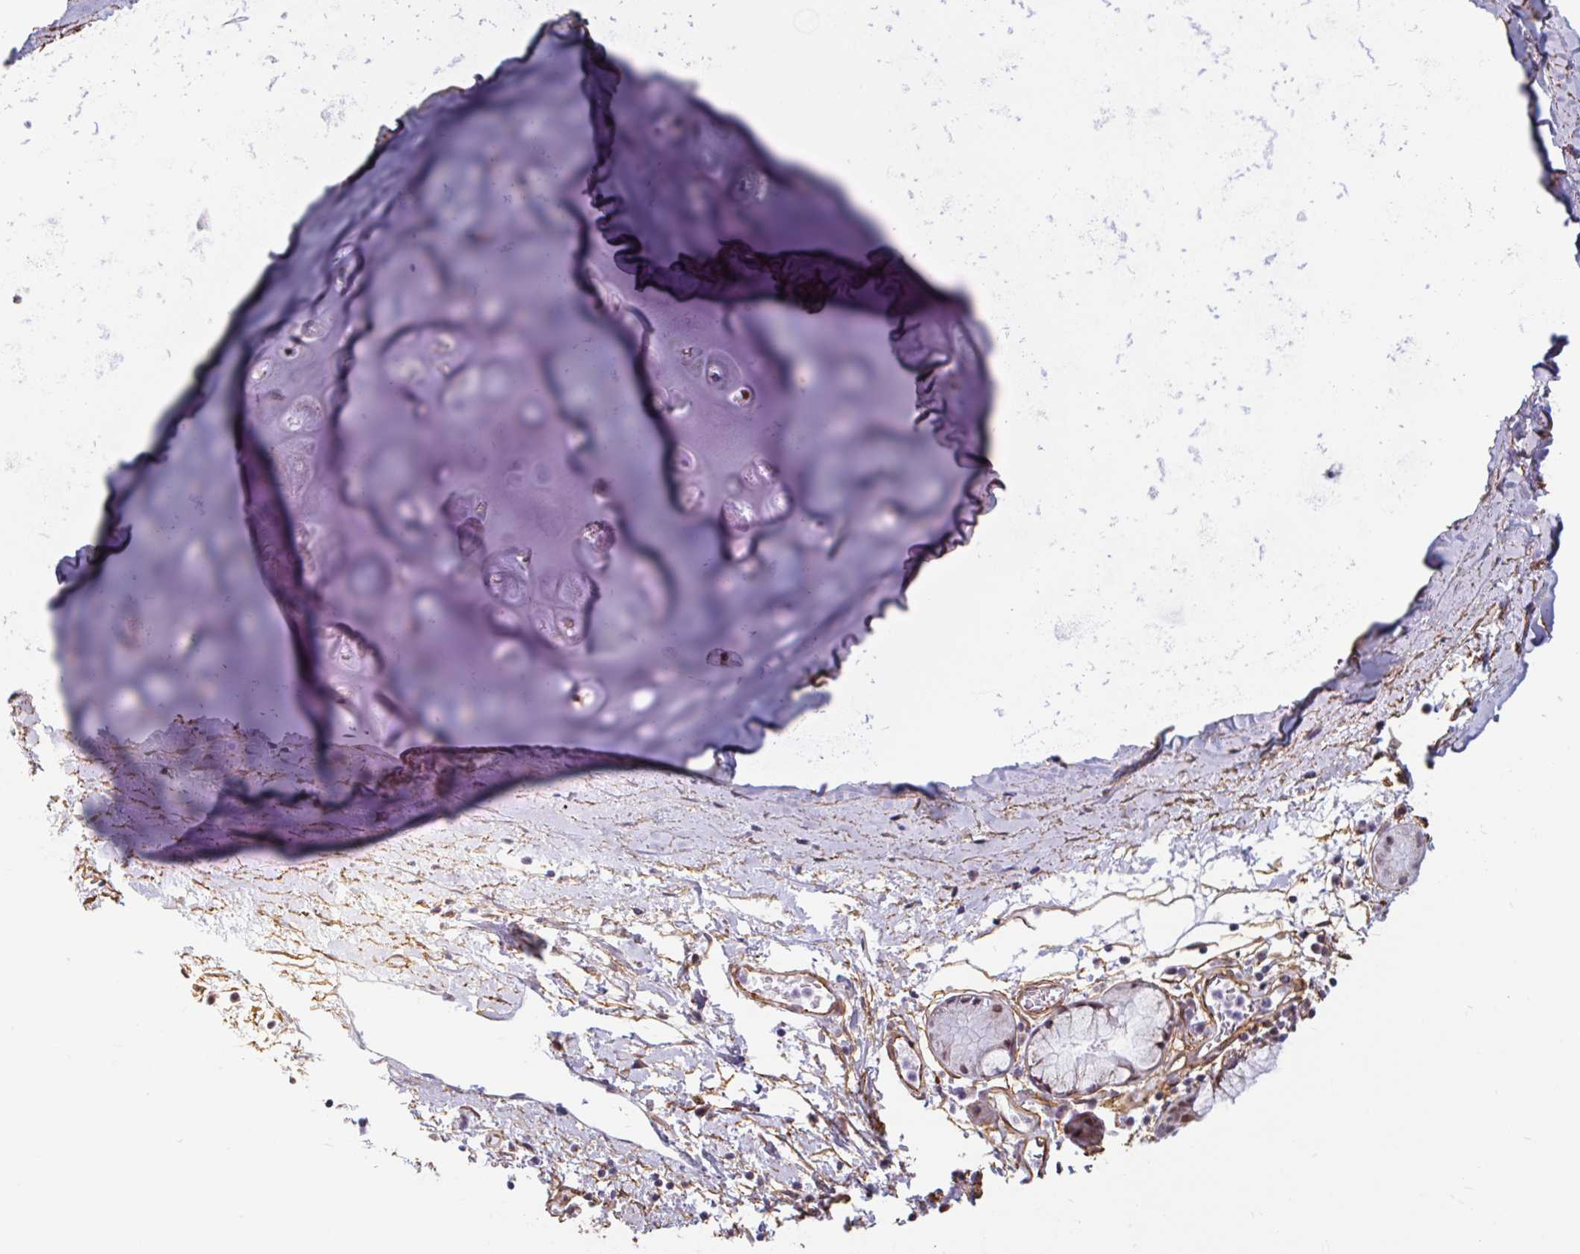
{"staining": {"intensity": "weak", "quantity": "25%-75%", "location": "cytoplasmic/membranous"}, "tissue": "adipose tissue", "cell_type": "Adipocytes", "image_type": "normal", "snomed": [{"axis": "morphology", "description": "Normal tissue, NOS"}, {"axis": "morphology", "description": "Degeneration, NOS"}, {"axis": "topography", "description": "Cartilage tissue"}, {"axis": "topography", "description": "Lung"}], "caption": "IHC photomicrograph of unremarkable adipose tissue: human adipose tissue stained using IHC exhibits low levels of weak protein expression localized specifically in the cytoplasmic/membranous of adipocytes, appearing as a cytoplasmic/membranous brown color.", "gene": "TMEM119", "patient": {"sex": "female", "age": 61}}